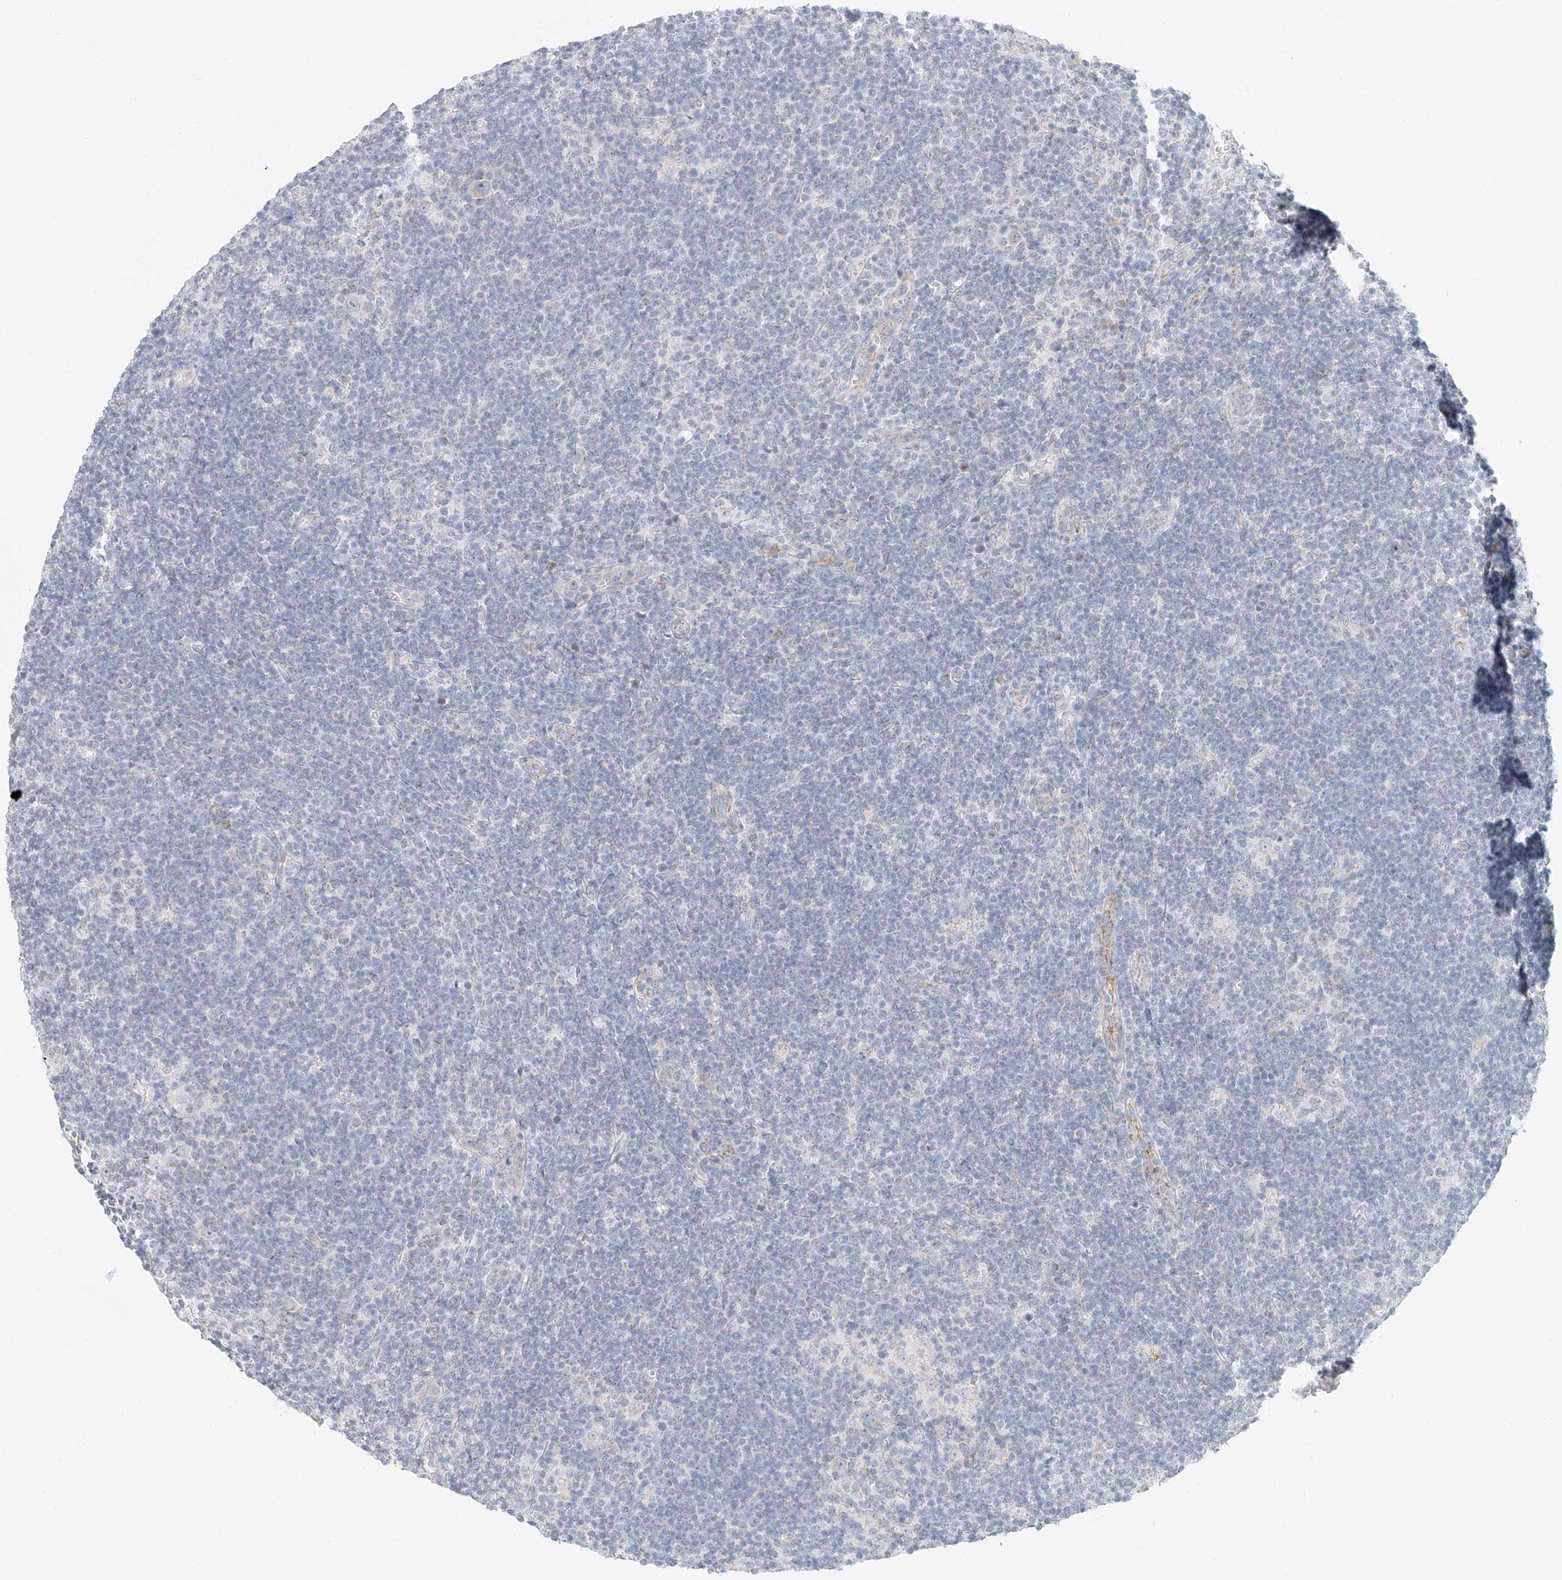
{"staining": {"intensity": "negative", "quantity": "none", "location": "none"}, "tissue": "lymphoma", "cell_type": "Tumor cells", "image_type": "cancer", "snomed": [{"axis": "morphology", "description": "Hodgkin's disease, NOS"}, {"axis": "topography", "description": "Lymph node"}], "caption": "Histopathology image shows no protein positivity in tumor cells of lymphoma tissue.", "gene": "CXorf58", "patient": {"sex": "female", "age": 57}}